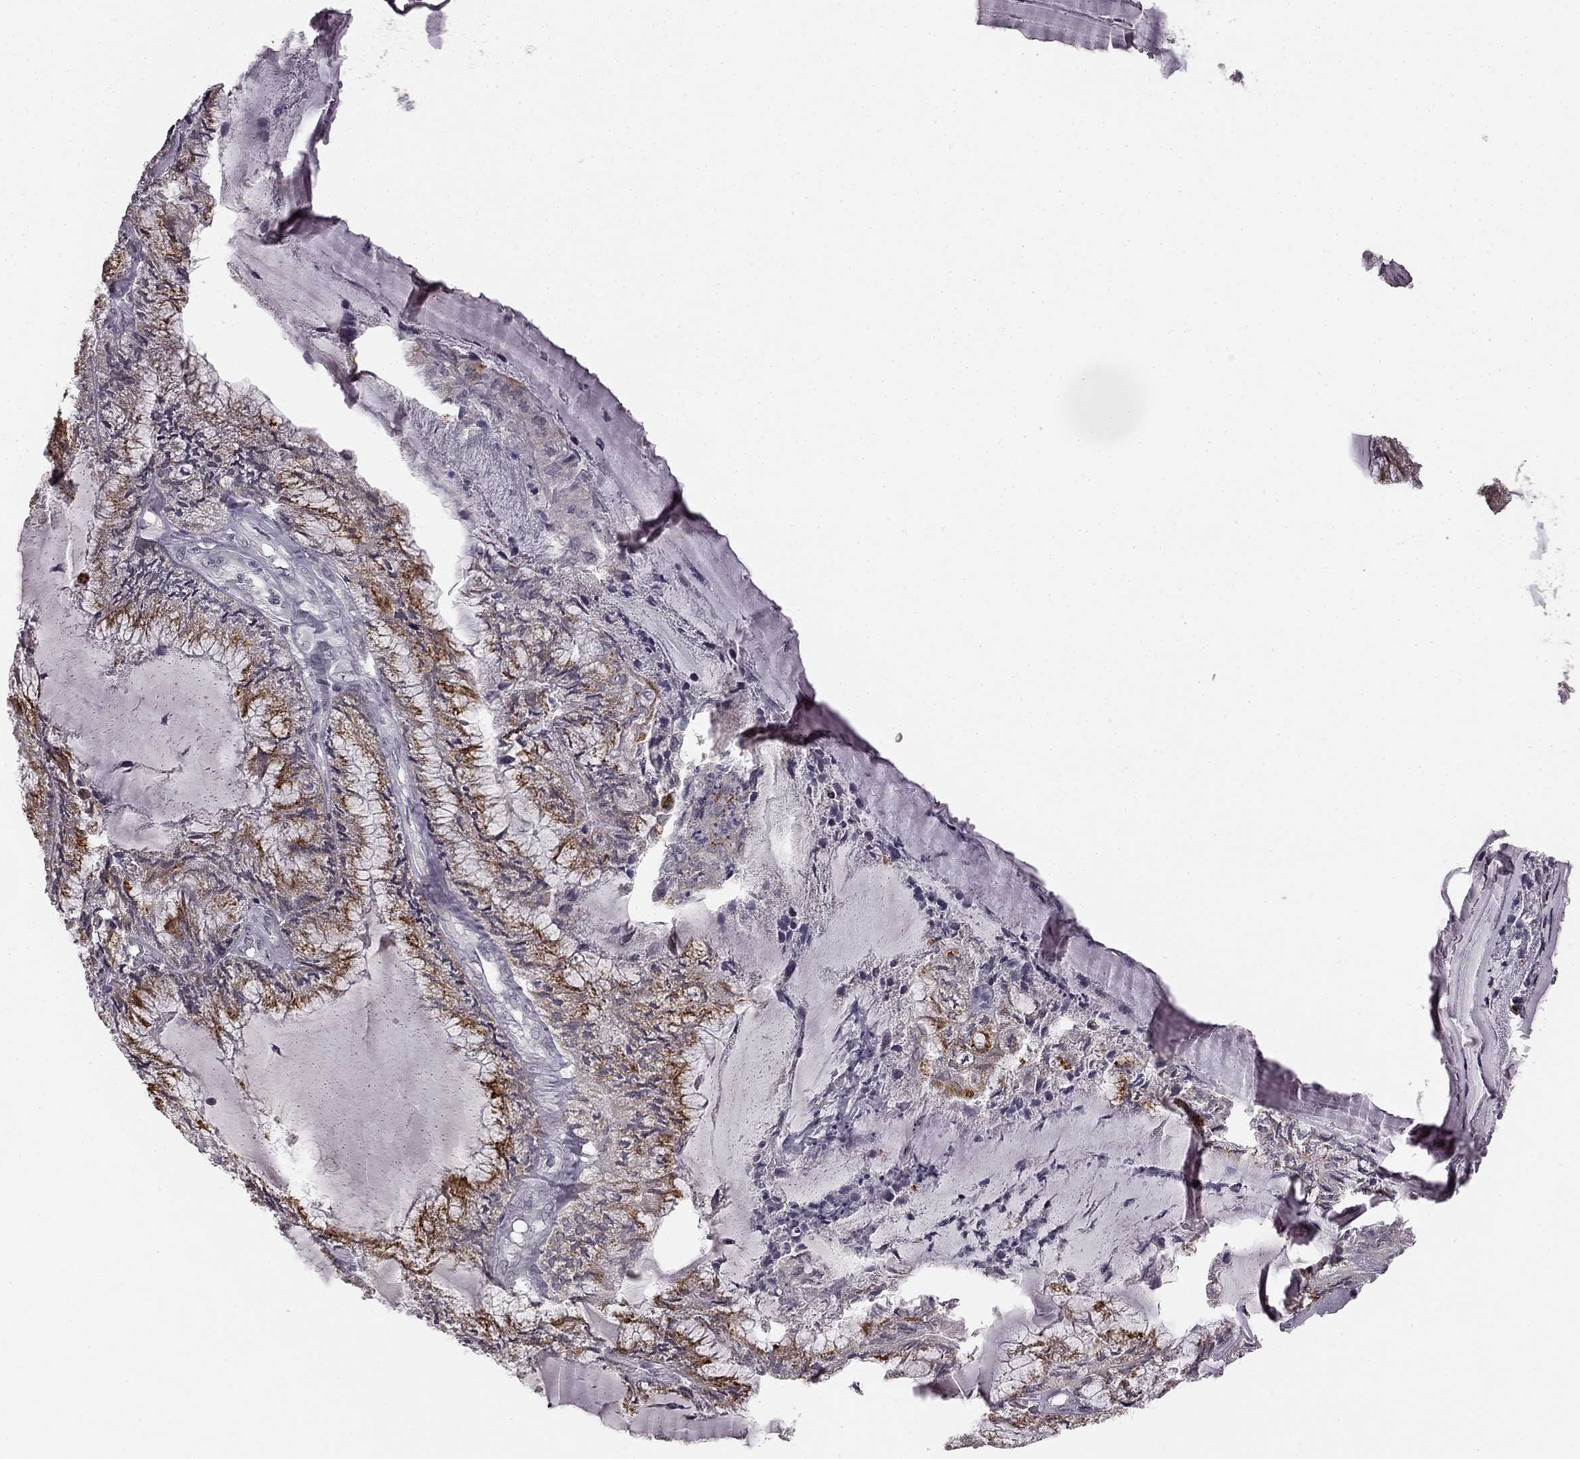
{"staining": {"intensity": "strong", "quantity": "25%-75%", "location": "cytoplasmic/membranous"}, "tissue": "endometrial cancer", "cell_type": "Tumor cells", "image_type": "cancer", "snomed": [{"axis": "morphology", "description": "Carcinoma, NOS"}, {"axis": "topography", "description": "Endometrium"}], "caption": "Endometrial carcinoma was stained to show a protein in brown. There is high levels of strong cytoplasmic/membranous staining in approximately 25%-75% of tumor cells.", "gene": "HCN4", "patient": {"sex": "female", "age": 62}}